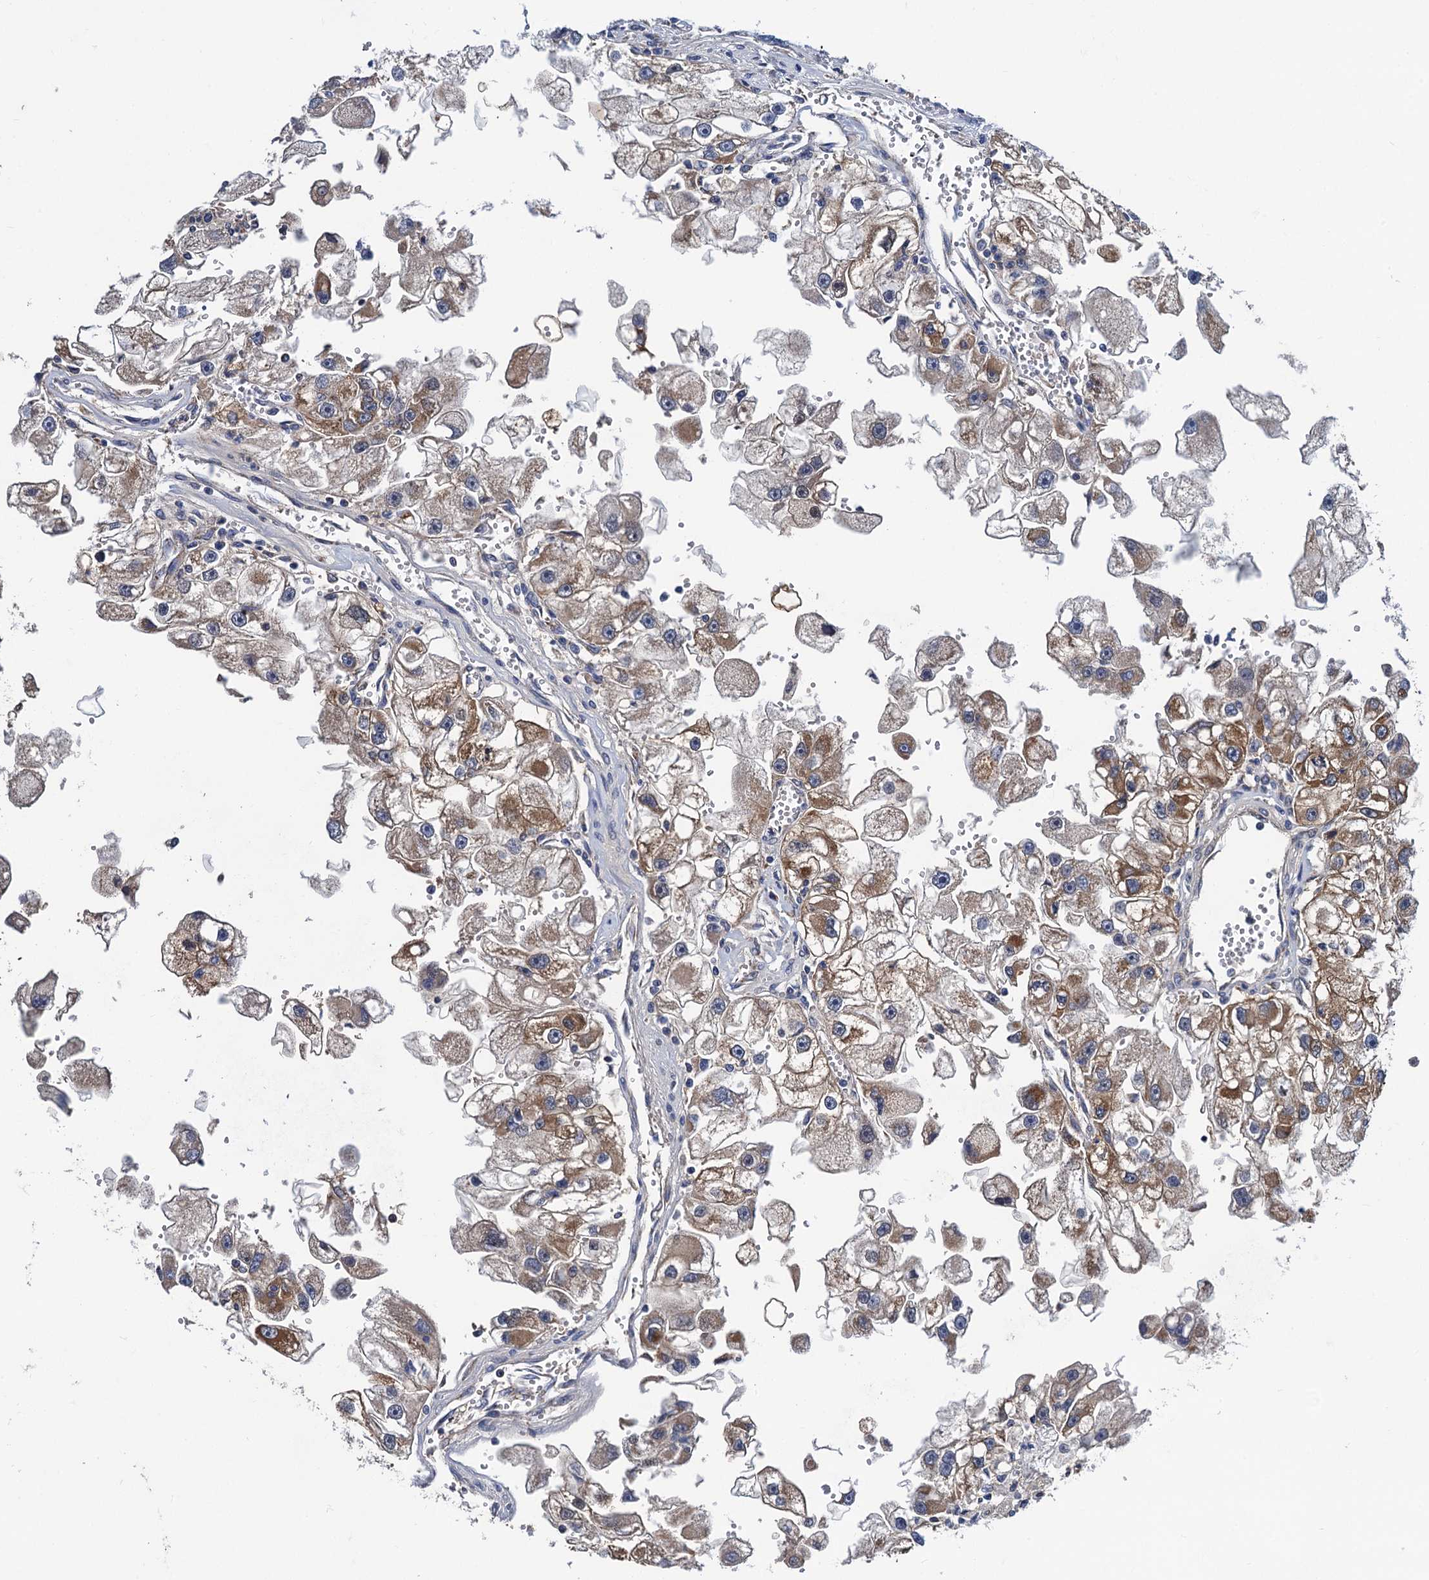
{"staining": {"intensity": "moderate", "quantity": "25%-75%", "location": "cytoplasmic/membranous"}, "tissue": "renal cancer", "cell_type": "Tumor cells", "image_type": "cancer", "snomed": [{"axis": "morphology", "description": "Adenocarcinoma, NOS"}, {"axis": "topography", "description": "Kidney"}], "caption": "Brown immunohistochemical staining in human renal cancer (adenocarcinoma) shows moderate cytoplasmic/membranous expression in about 25%-75% of tumor cells.", "gene": "PTCD3", "patient": {"sex": "male", "age": 63}}